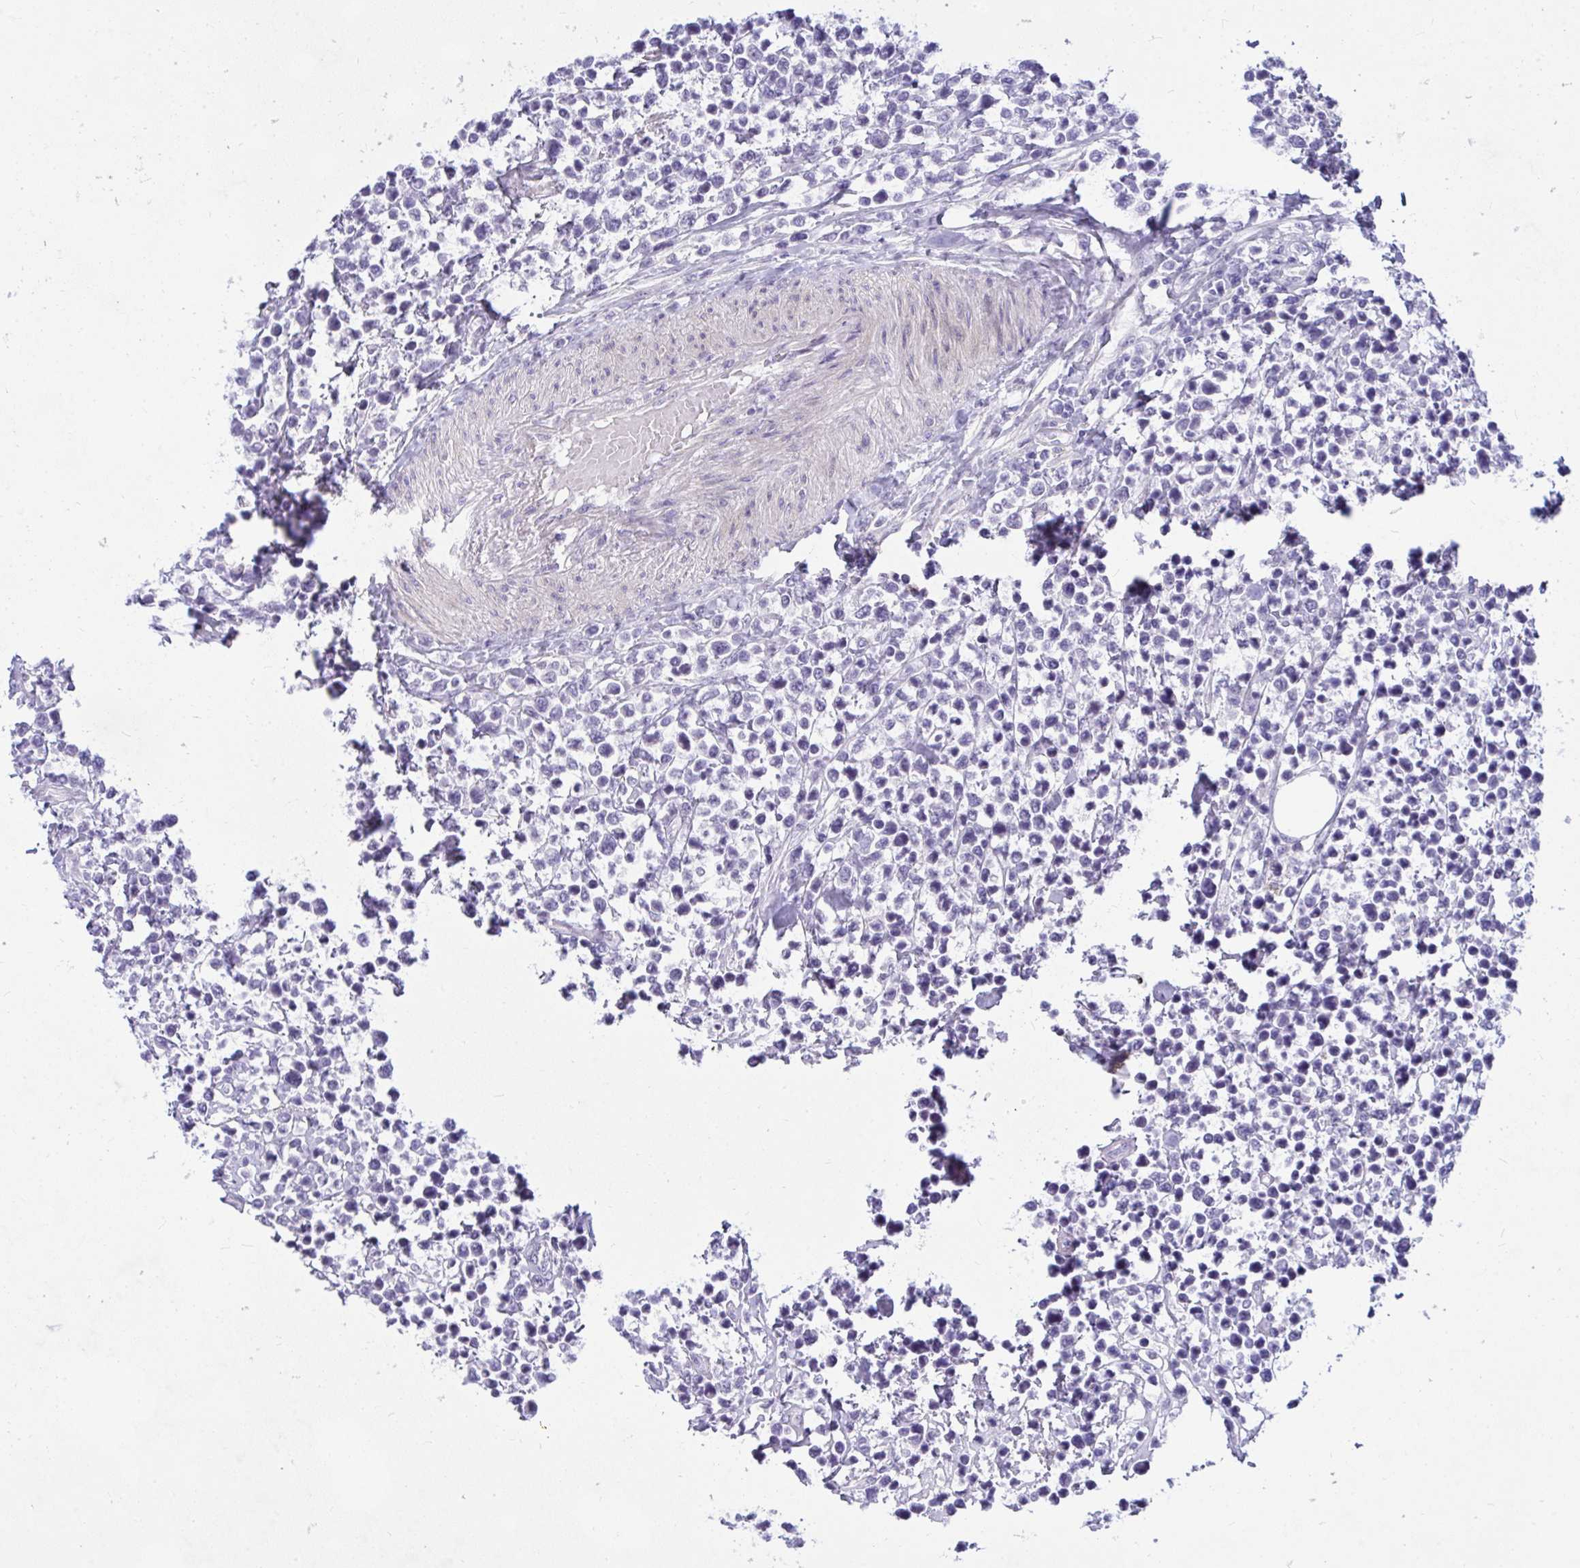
{"staining": {"intensity": "negative", "quantity": "none", "location": "none"}, "tissue": "lymphoma", "cell_type": "Tumor cells", "image_type": "cancer", "snomed": [{"axis": "morphology", "description": "Malignant lymphoma, non-Hodgkin's type, High grade"}, {"axis": "topography", "description": "Soft tissue"}], "caption": "A high-resolution image shows IHC staining of high-grade malignant lymphoma, non-Hodgkin's type, which displays no significant expression in tumor cells.", "gene": "NFXL1", "patient": {"sex": "female", "age": 56}}